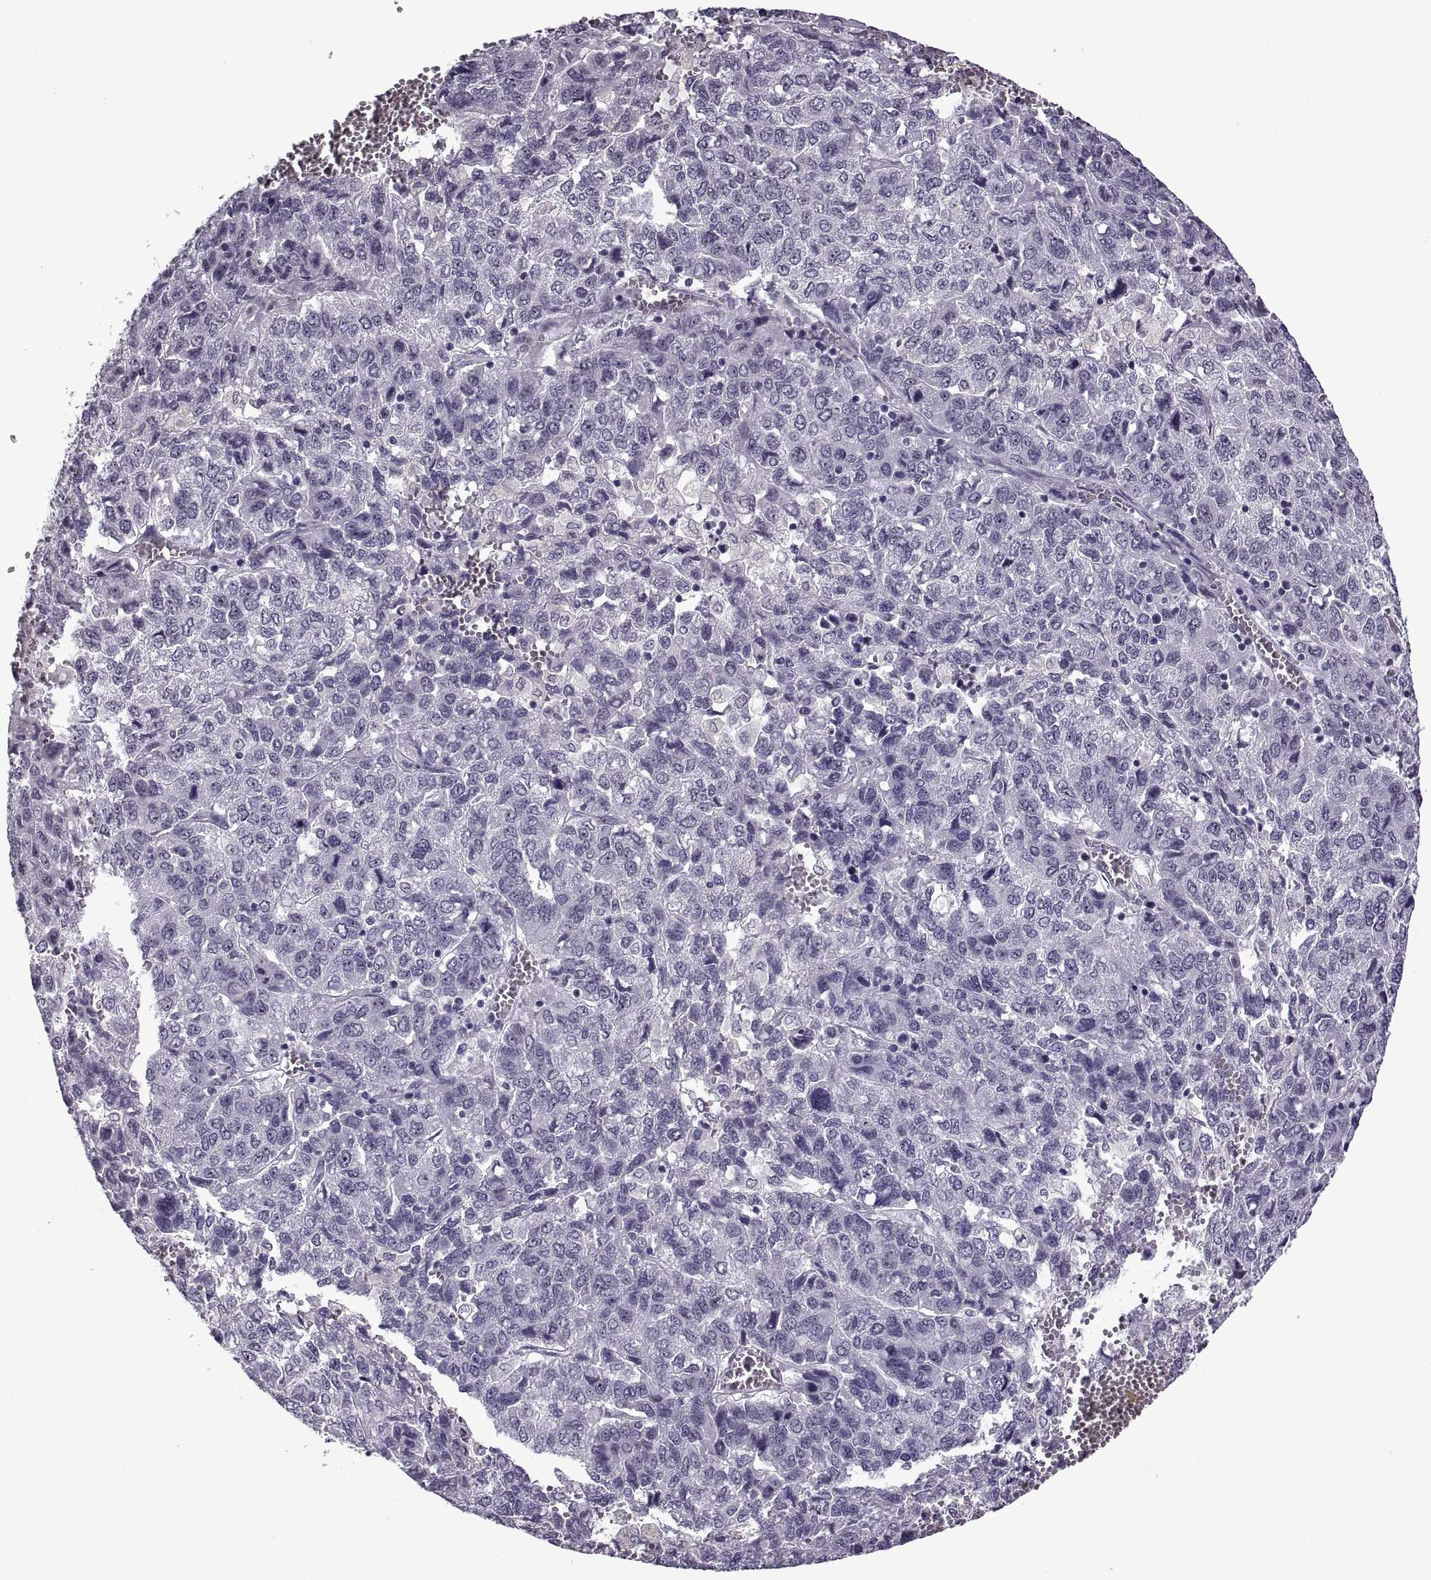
{"staining": {"intensity": "negative", "quantity": "none", "location": "none"}, "tissue": "liver cancer", "cell_type": "Tumor cells", "image_type": "cancer", "snomed": [{"axis": "morphology", "description": "Carcinoma, Hepatocellular, NOS"}, {"axis": "topography", "description": "Liver"}], "caption": "There is no significant expression in tumor cells of hepatocellular carcinoma (liver). (Brightfield microscopy of DAB (3,3'-diaminobenzidine) immunohistochemistry at high magnification).", "gene": "SINHCAF", "patient": {"sex": "male", "age": 69}}